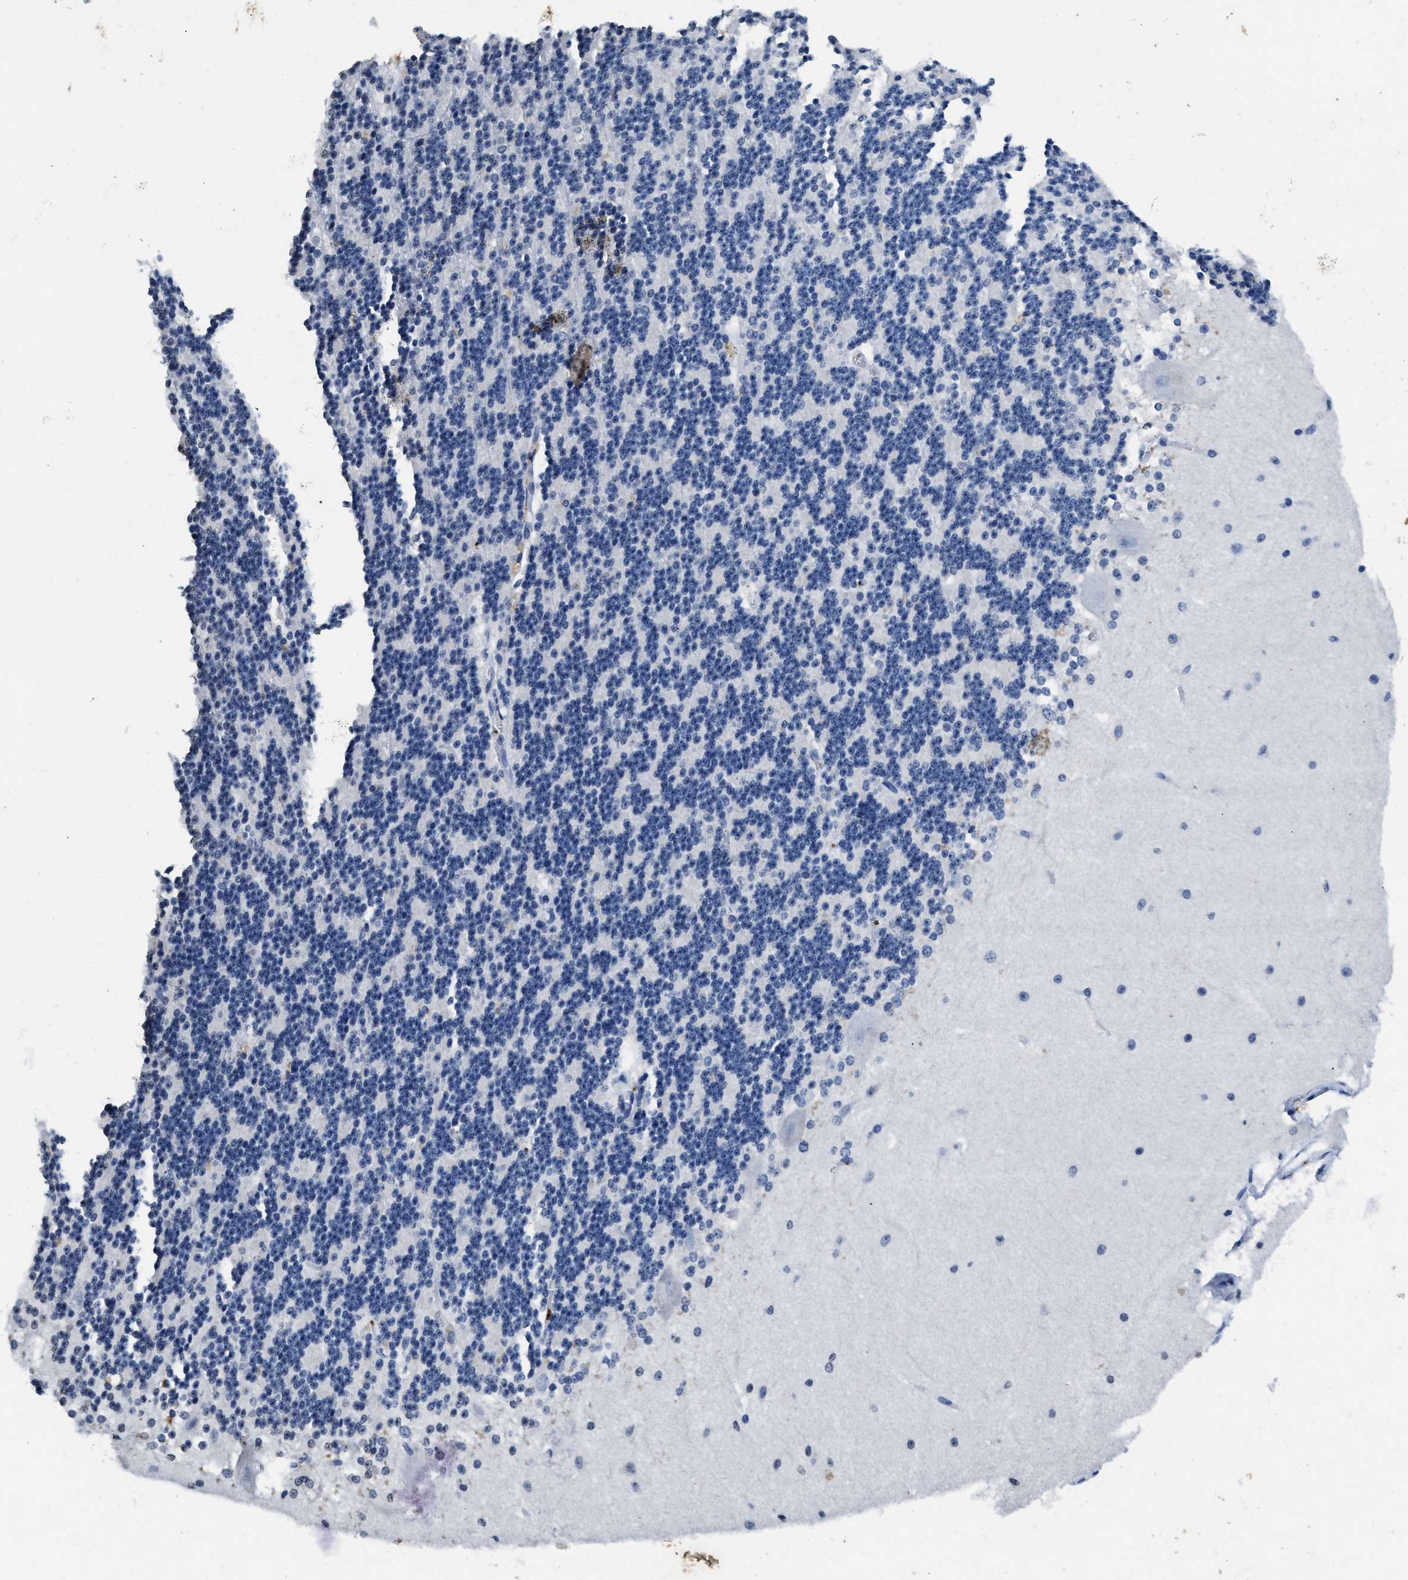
{"staining": {"intensity": "negative", "quantity": "none", "location": "none"}, "tissue": "cerebellum", "cell_type": "Cells in granular layer", "image_type": "normal", "snomed": [{"axis": "morphology", "description": "Normal tissue, NOS"}, {"axis": "topography", "description": "Cerebellum"}], "caption": "There is no significant expression in cells in granular layer of cerebellum. (DAB (3,3'-diaminobenzidine) immunohistochemistry (IHC) with hematoxylin counter stain).", "gene": "ITGA2B", "patient": {"sex": "female", "age": 19}}